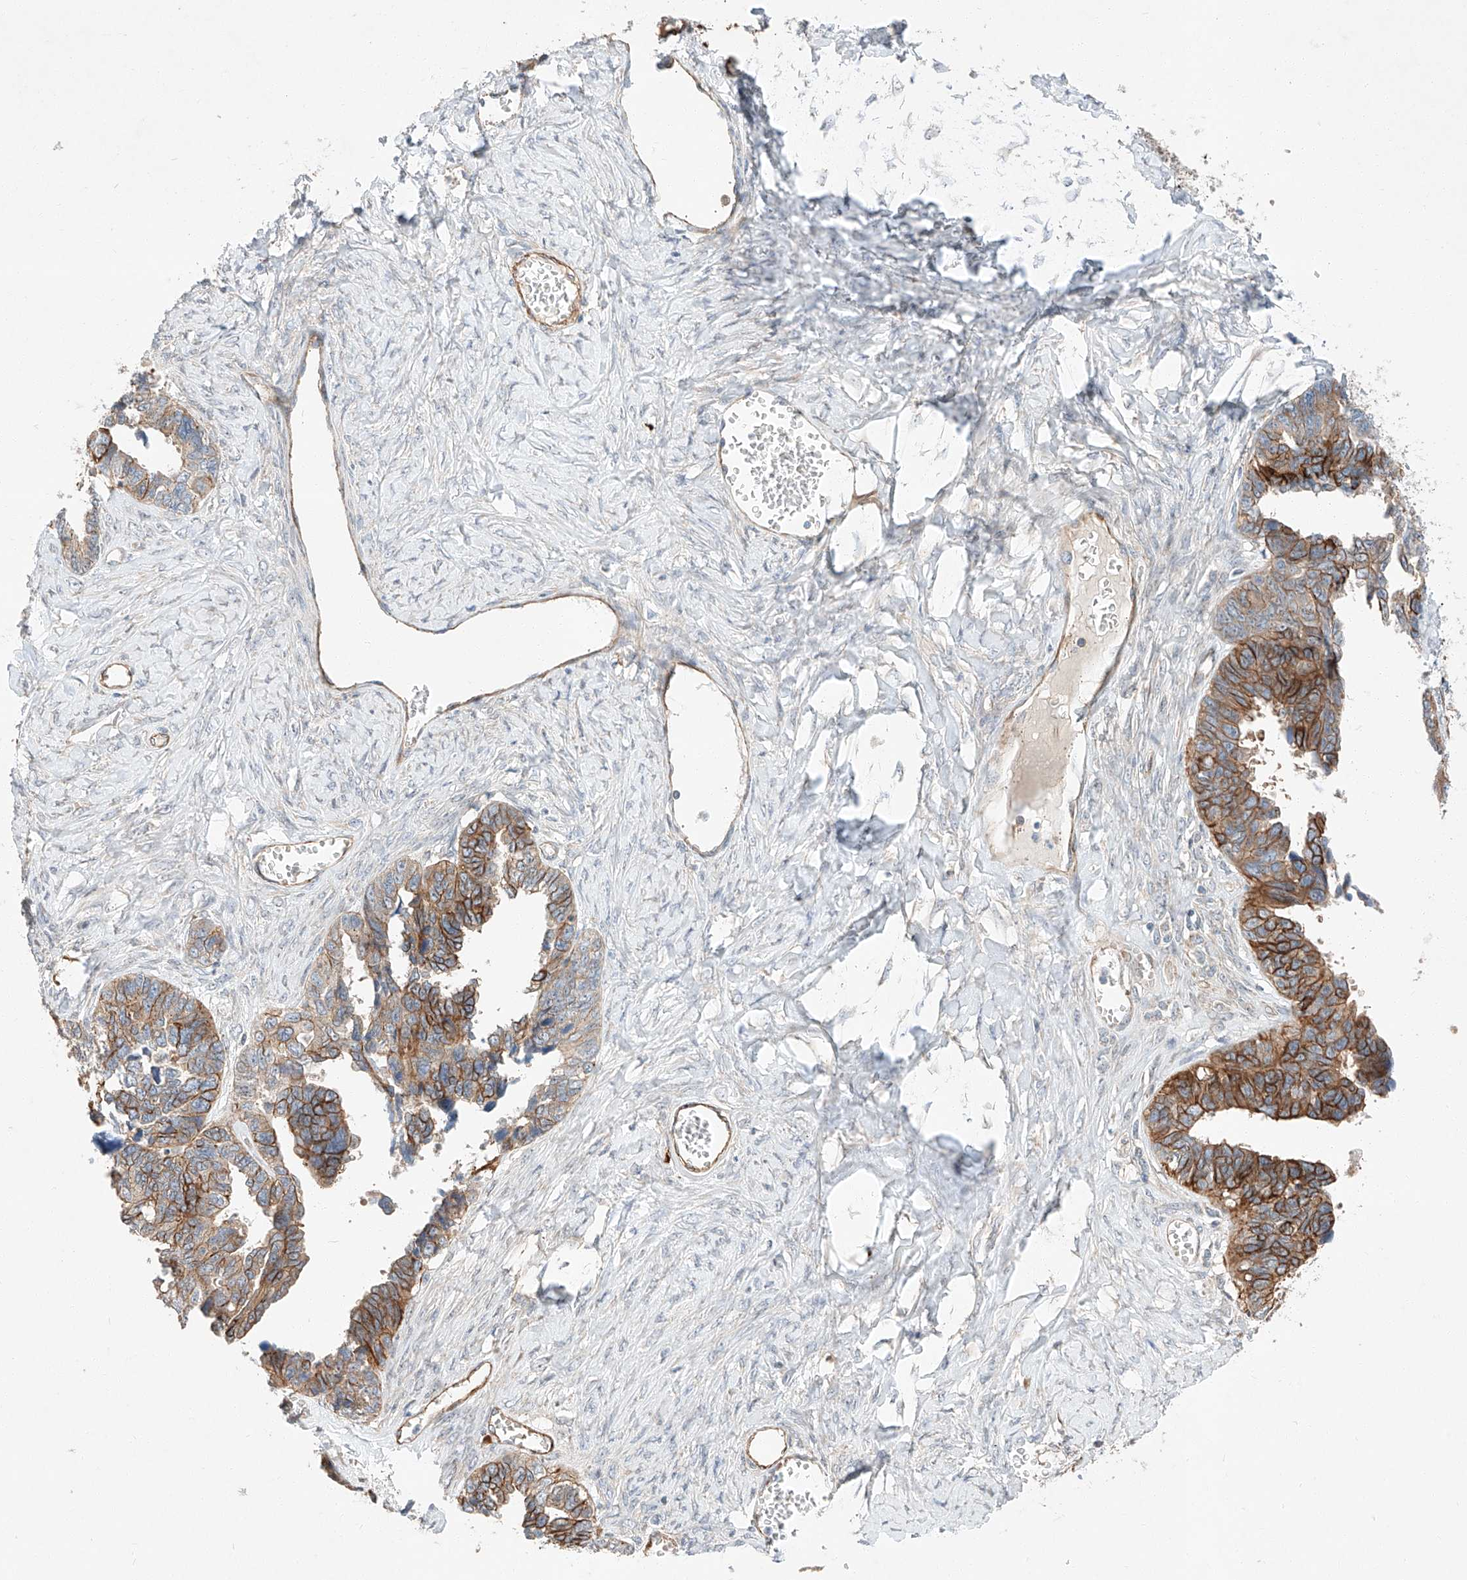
{"staining": {"intensity": "moderate", "quantity": ">75%", "location": "cytoplasmic/membranous"}, "tissue": "ovarian cancer", "cell_type": "Tumor cells", "image_type": "cancer", "snomed": [{"axis": "morphology", "description": "Cystadenocarcinoma, serous, NOS"}, {"axis": "topography", "description": "Ovary"}], "caption": "DAB immunohistochemical staining of human ovarian cancer (serous cystadenocarcinoma) exhibits moderate cytoplasmic/membranous protein staining in approximately >75% of tumor cells. The staining is performed using DAB brown chromogen to label protein expression. The nuclei are counter-stained blue using hematoxylin.", "gene": "MINDY4", "patient": {"sex": "female", "age": 79}}